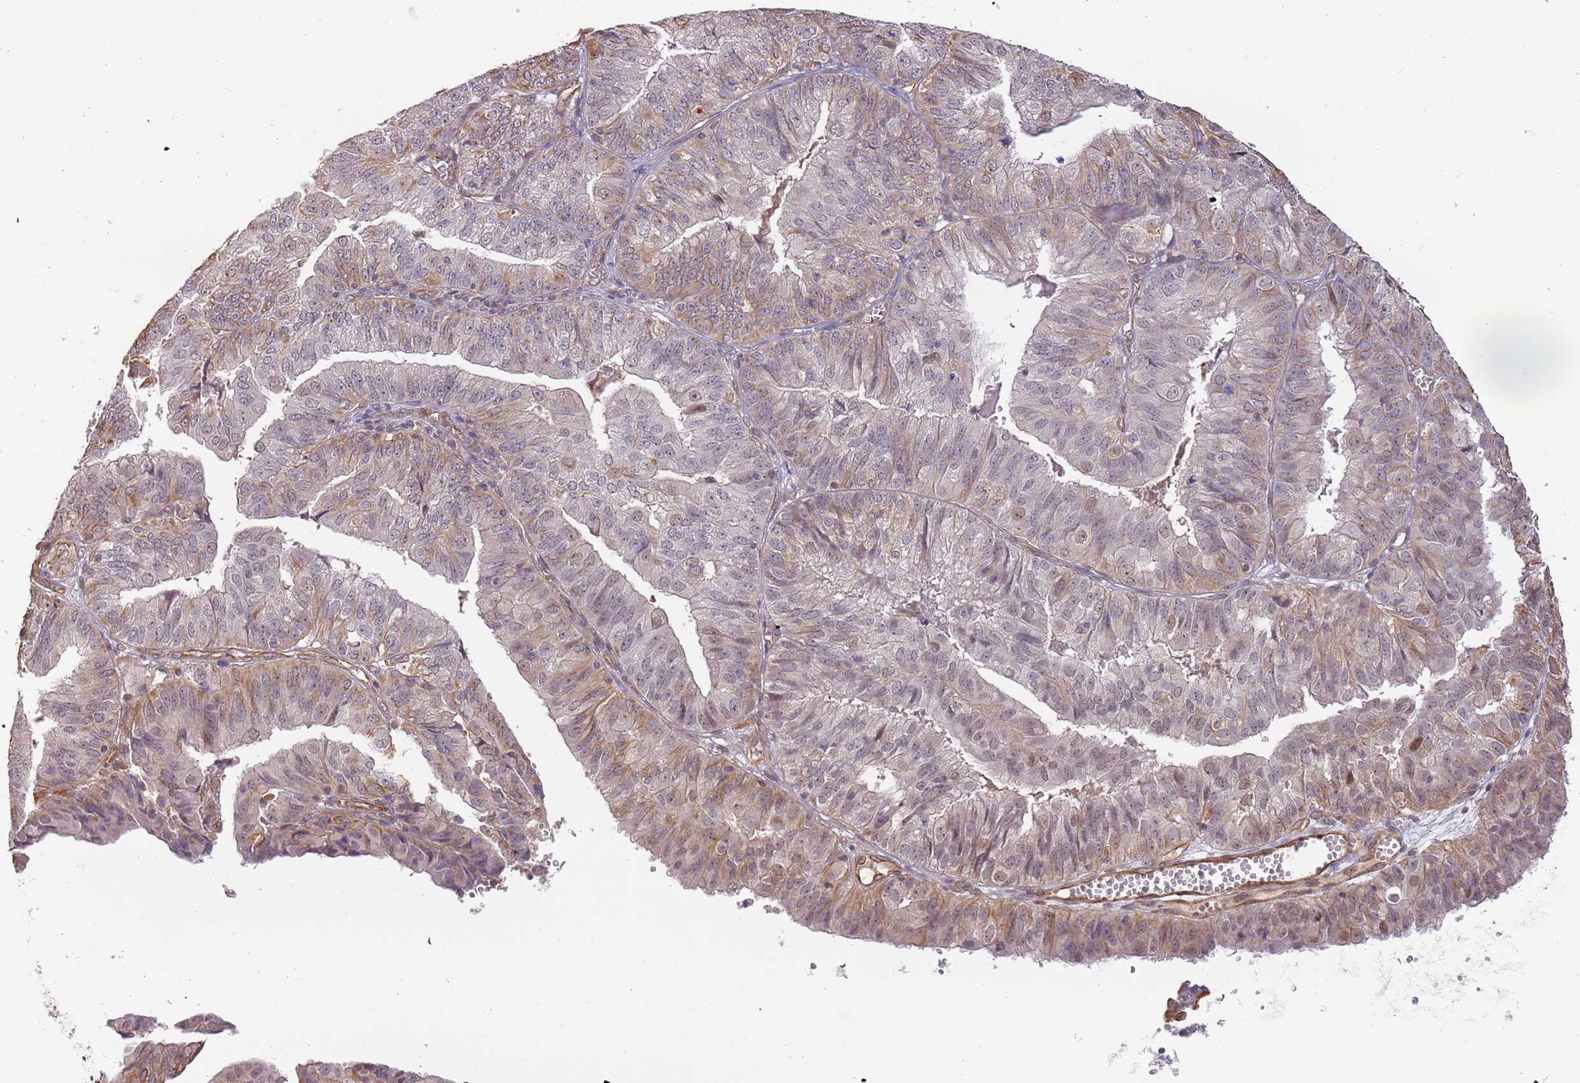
{"staining": {"intensity": "weak", "quantity": "25%-75%", "location": "cytoplasmic/membranous,nuclear"}, "tissue": "endometrial cancer", "cell_type": "Tumor cells", "image_type": "cancer", "snomed": [{"axis": "morphology", "description": "Adenocarcinoma, NOS"}, {"axis": "topography", "description": "Endometrium"}], "caption": "DAB (3,3'-diaminobenzidine) immunohistochemical staining of endometrial adenocarcinoma exhibits weak cytoplasmic/membranous and nuclear protein expression in about 25%-75% of tumor cells.", "gene": "SURF2", "patient": {"sex": "female", "age": 56}}